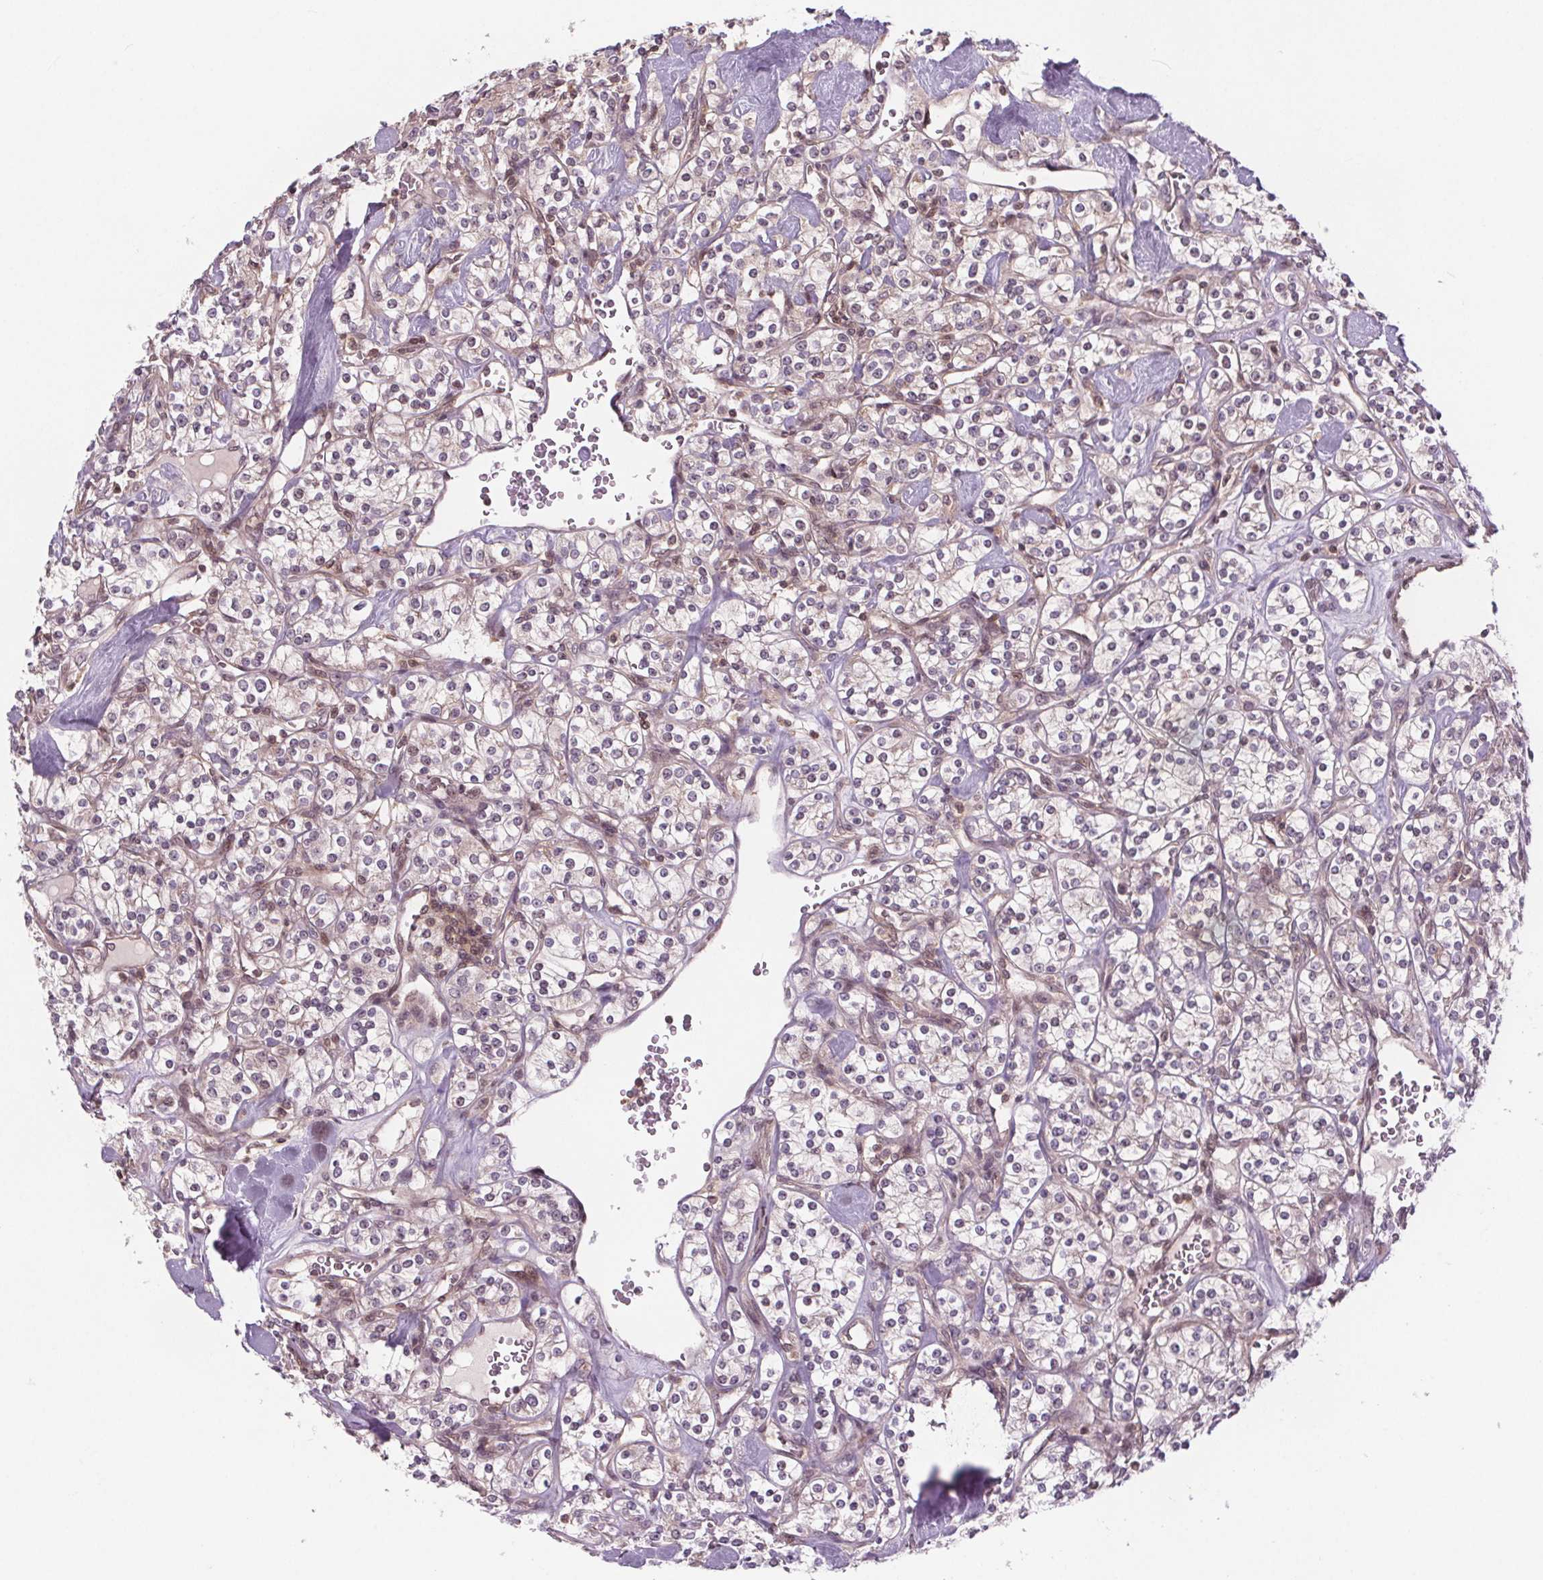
{"staining": {"intensity": "weak", "quantity": "25%-75%", "location": "cytoplasmic/membranous"}, "tissue": "renal cancer", "cell_type": "Tumor cells", "image_type": "cancer", "snomed": [{"axis": "morphology", "description": "Adenocarcinoma, NOS"}, {"axis": "topography", "description": "Kidney"}], "caption": "Weak cytoplasmic/membranous protein staining is present in approximately 25%-75% of tumor cells in adenocarcinoma (renal).", "gene": "HIF1AN", "patient": {"sex": "male", "age": 77}}